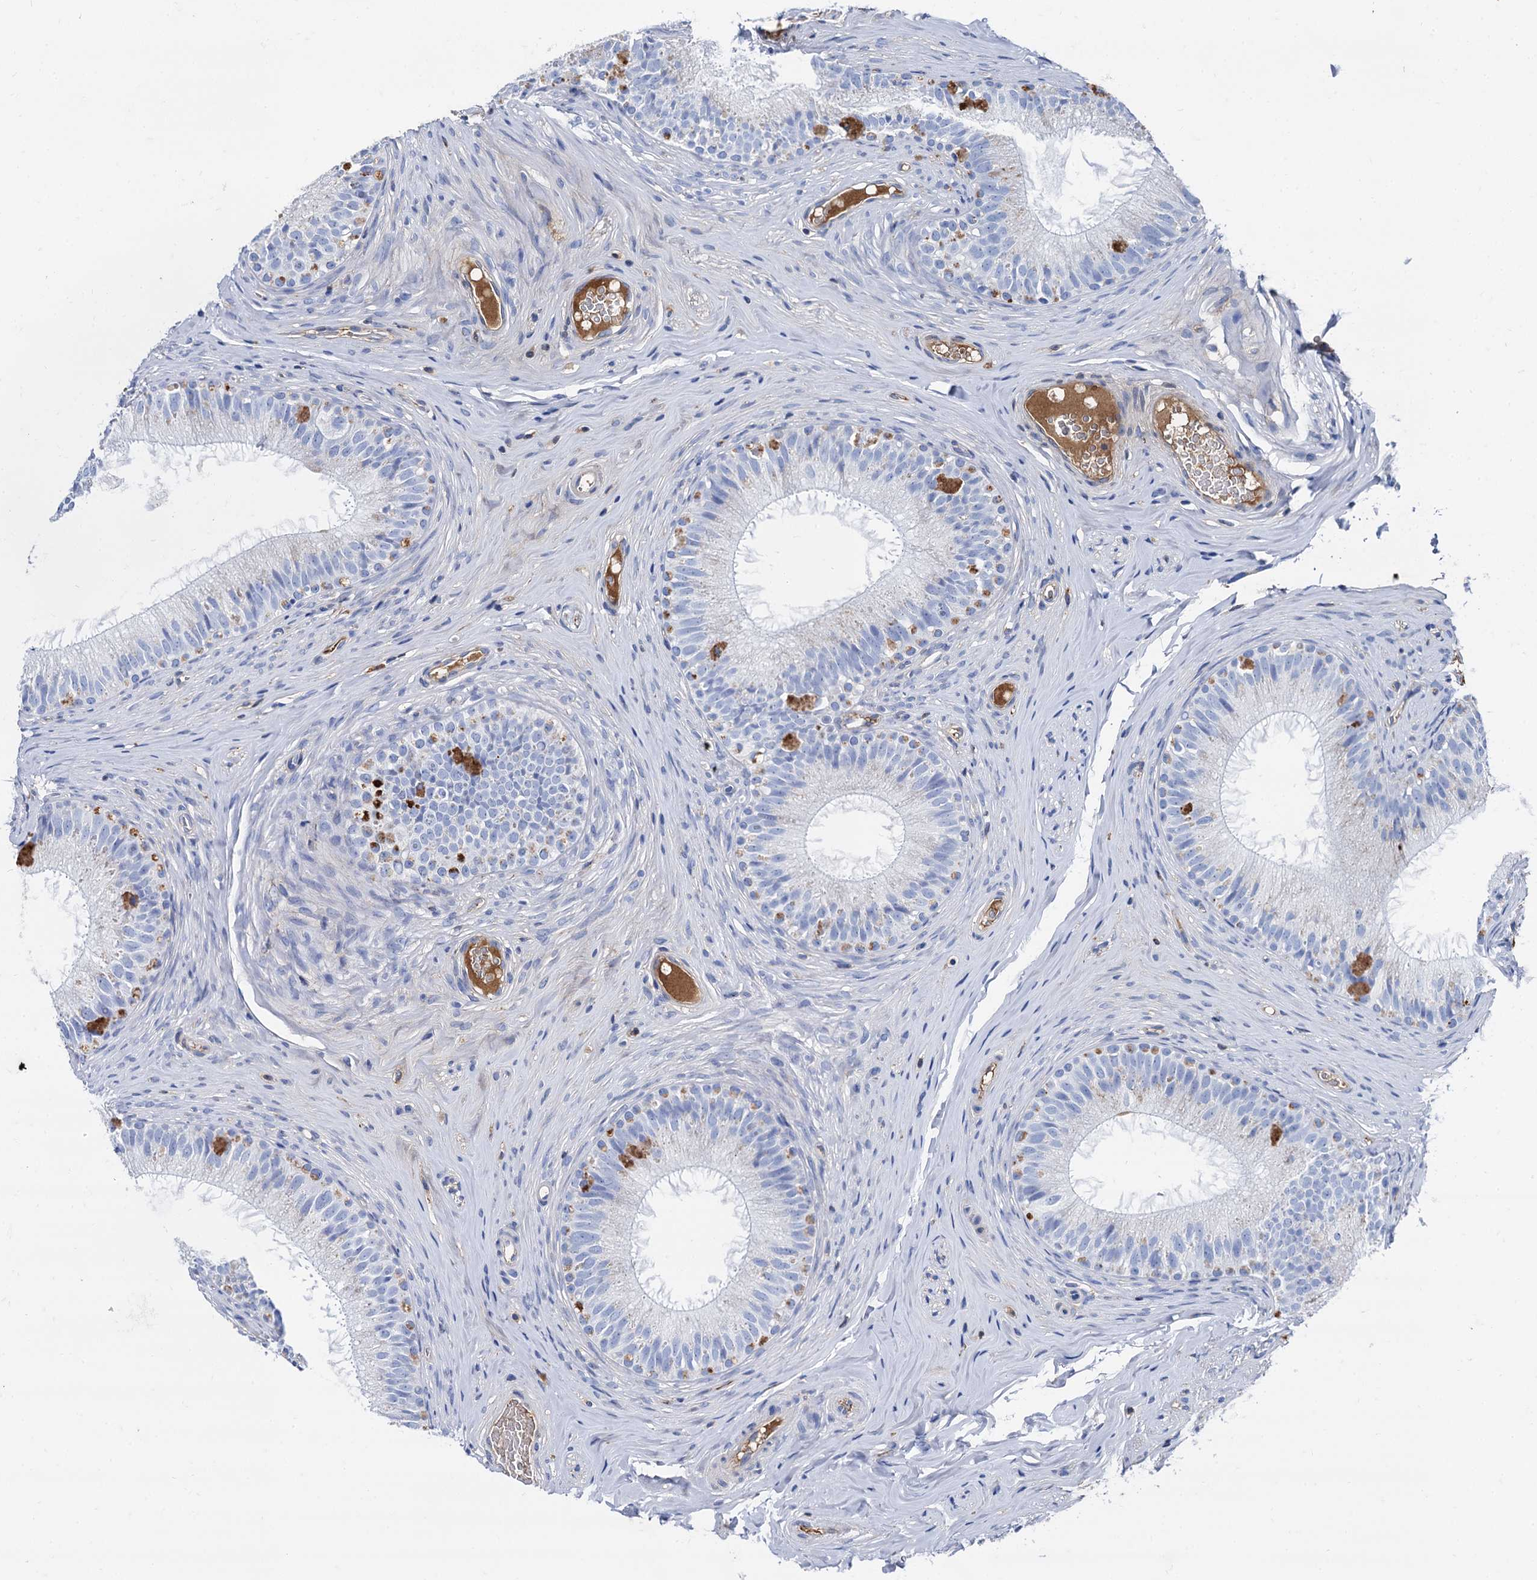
{"staining": {"intensity": "negative", "quantity": "none", "location": "none"}, "tissue": "epididymis", "cell_type": "Glandular cells", "image_type": "normal", "snomed": [{"axis": "morphology", "description": "Normal tissue, NOS"}, {"axis": "topography", "description": "Epididymis"}], "caption": "Immunohistochemistry (IHC) image of benign epididymis: epididymis stained with DAB (3,3'-diaminobenzidine) shows no significant protein positivity in glandular cells.", "gene": "APOD", "patient": {"sex": "male", "age": 34}}